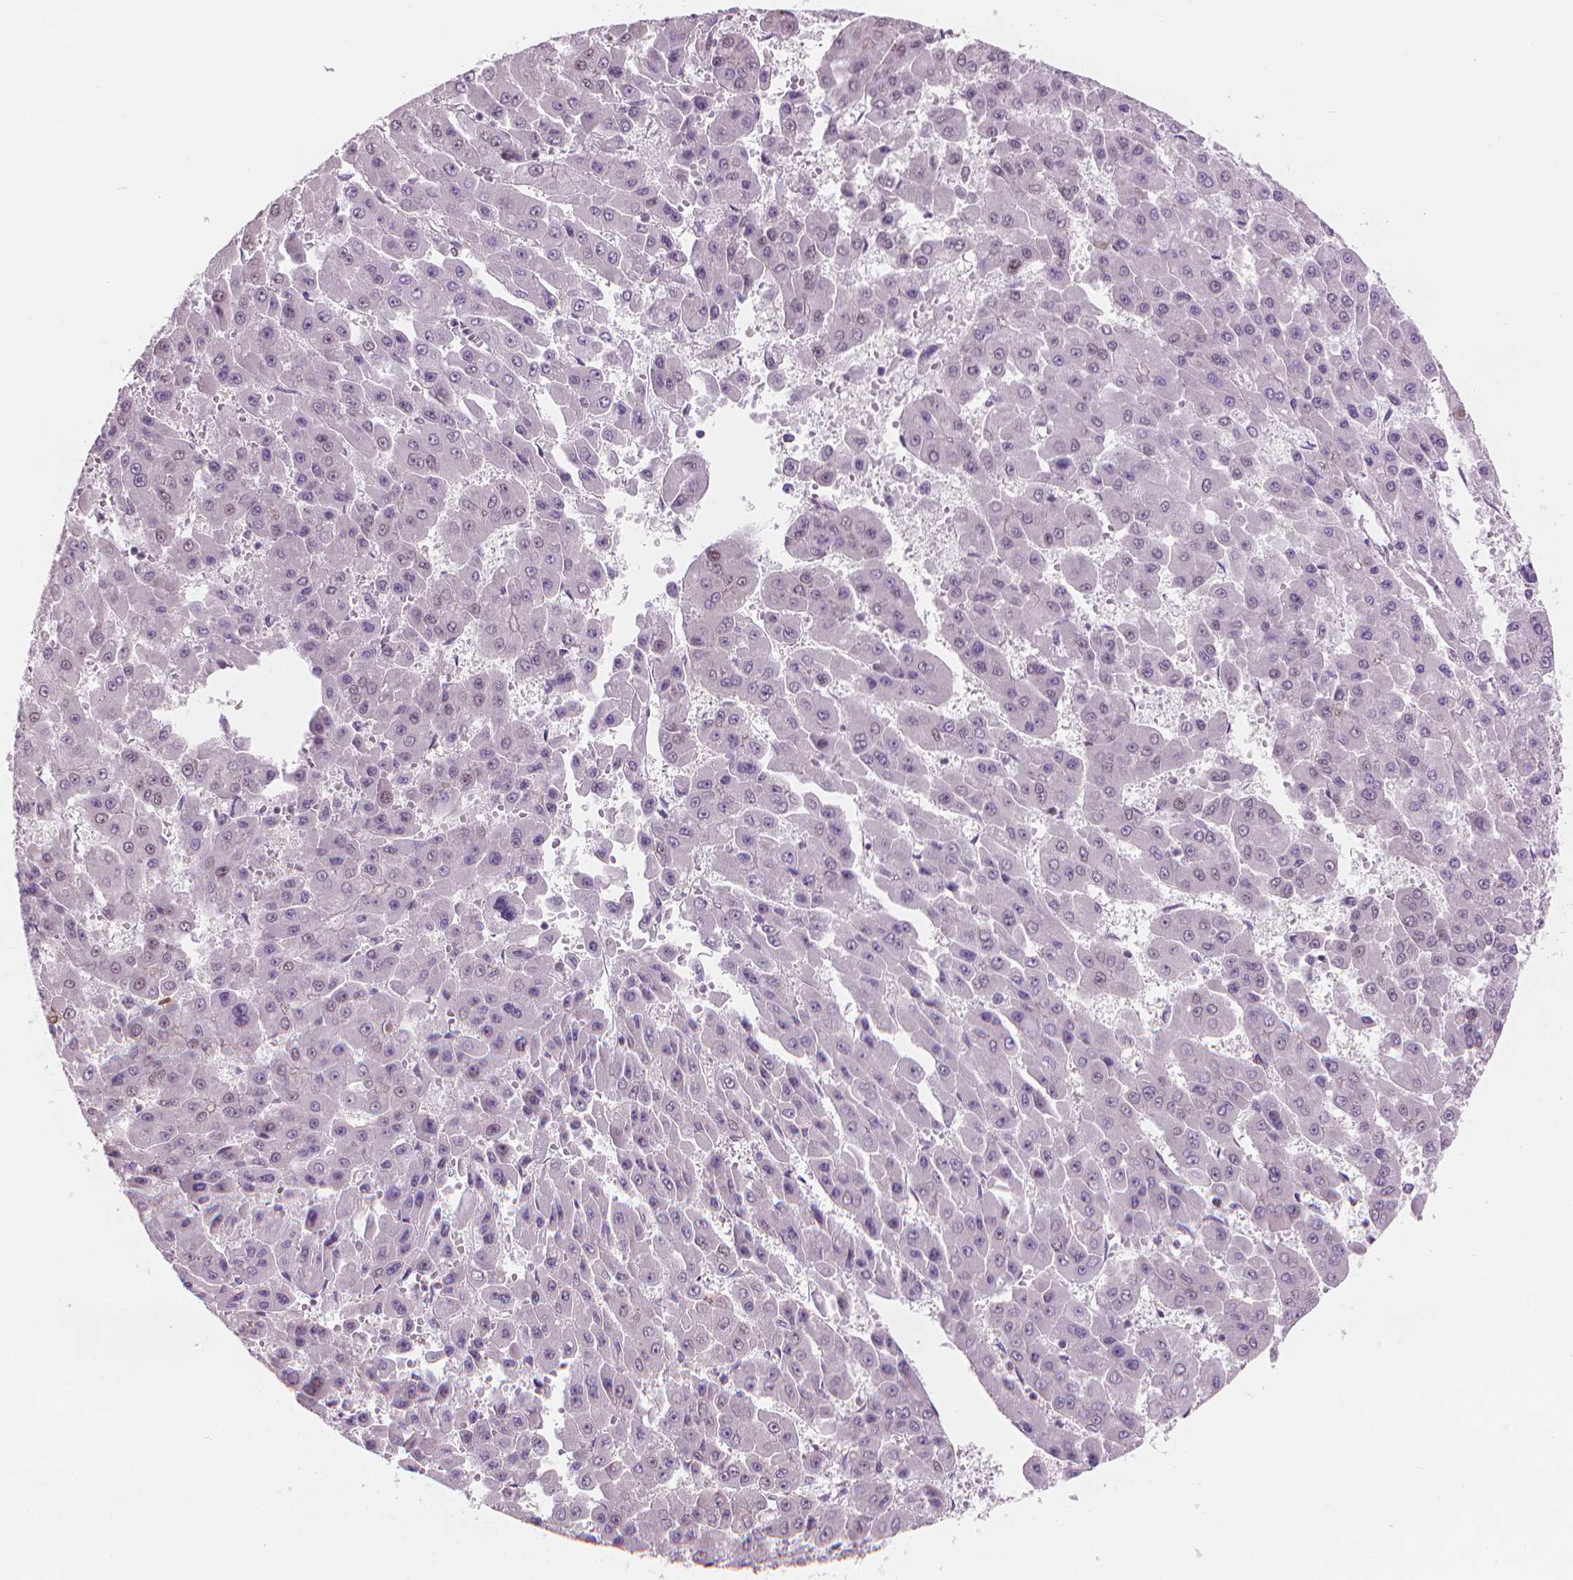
{"staining": {"intensity": "weak", "quantity": "<25%", "location": "nuclear"}, "tissue": "liver cancer", "cell_type": "Tumor cells", "image_type": "cancer", "snomed": [{"axis": "morphology", "description": "Carcinoma, Hepatocellular, NOS"}, {"axis": "topography", "description": "Liver"}], "caption": "Image shows no protein expression in tumor cells of liver cancer tissue.", "gene": "HOXD4", "patient": {"sex": "male", "age": 78}}